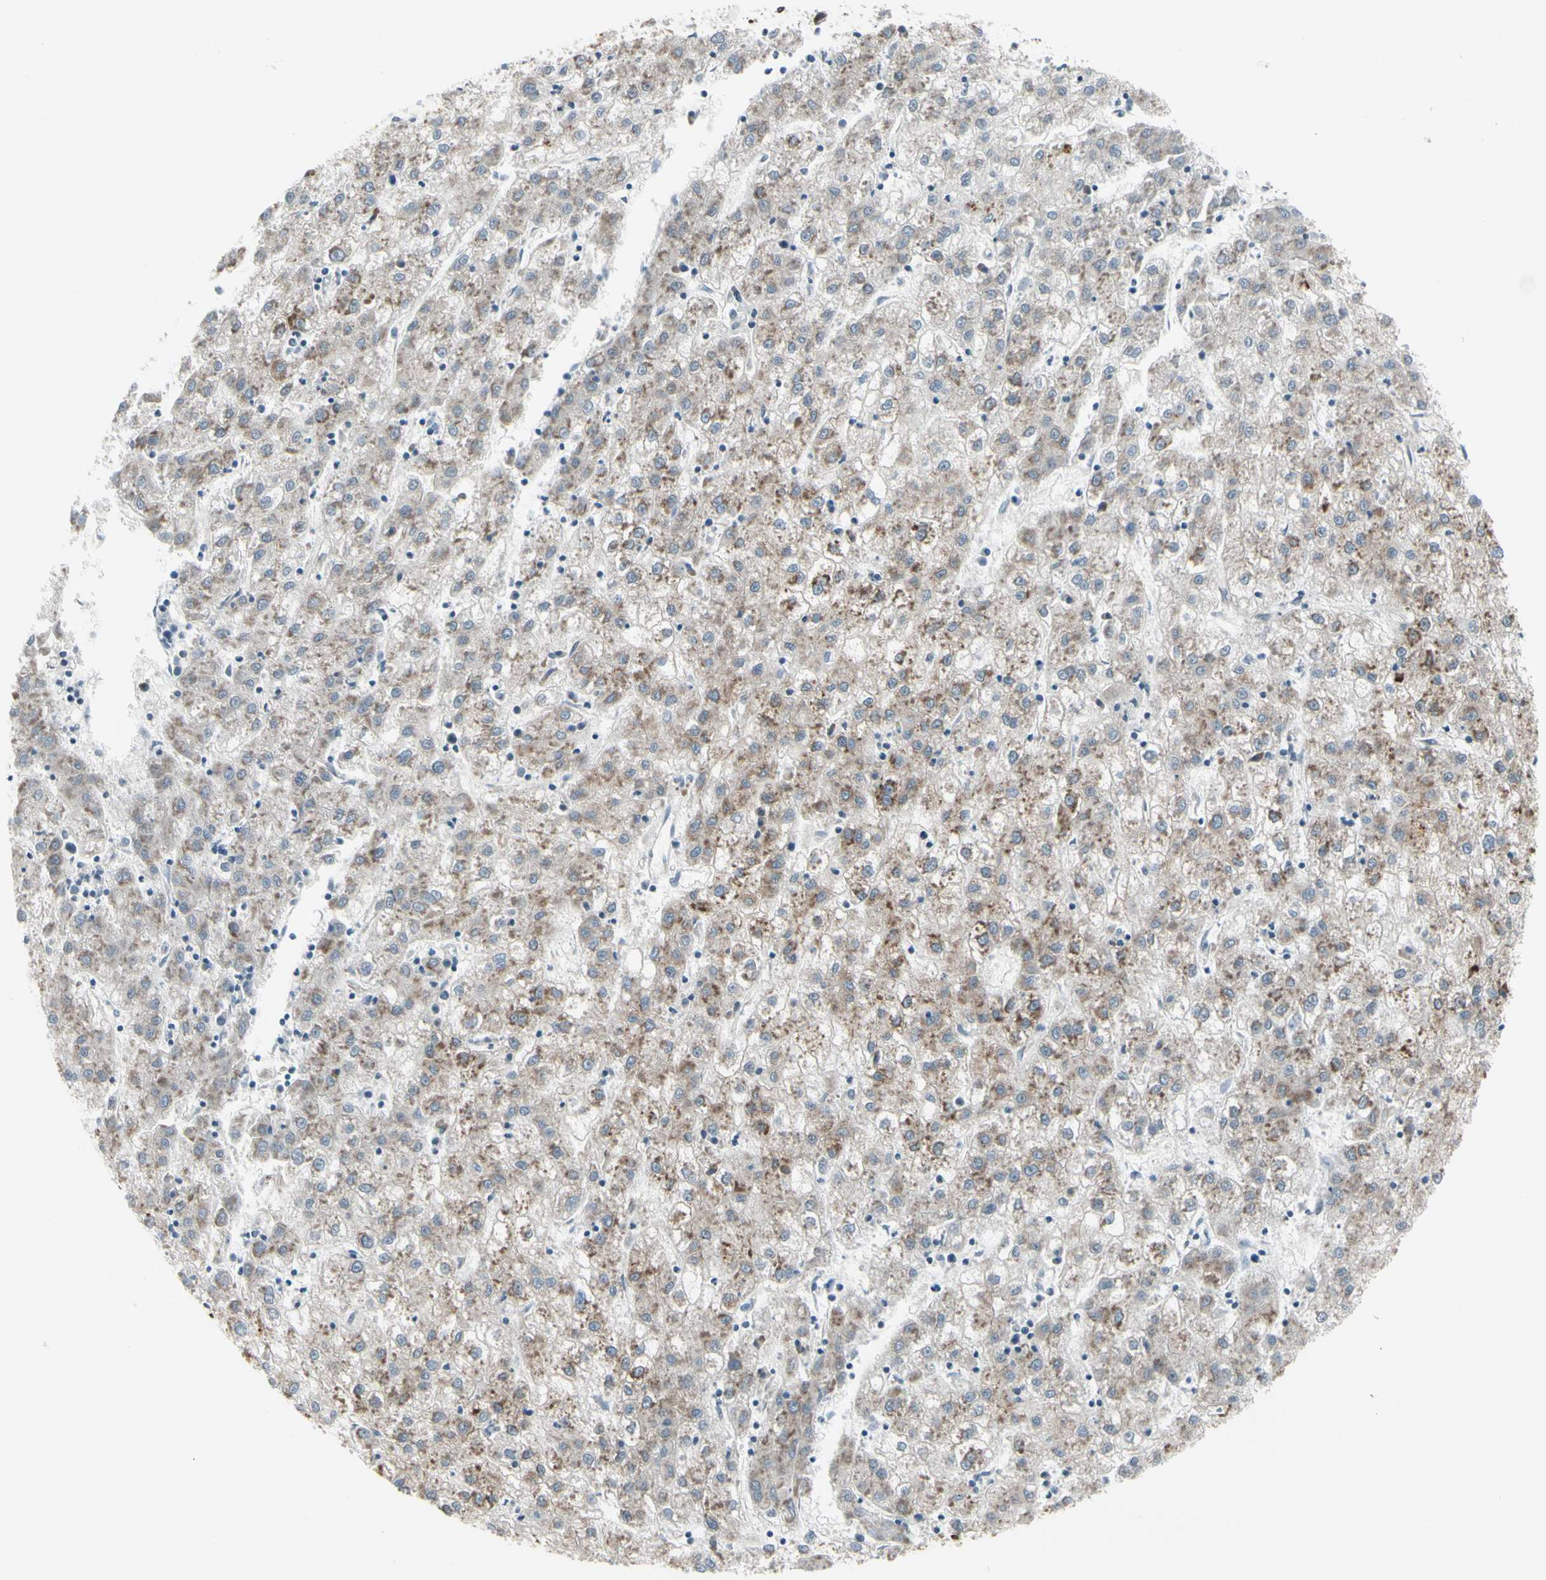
{"staining": {"intensity": "moderate", "quantity": ">75%", "location": "cytoplasmic/membranous"}, "tissue": "liver cancer", "cell_type": "Tumor cells", "image_type": "cancer", "snomed": [{"axis": "morphology", "description": "Carcinoma, Hepatocellular, NOS"}, {"axis": "topography", "description": "Liver"}], "caption": "IHC (DAB (3,3'-diaminobenzidine)) staining of human liver cancer (hepatocellular carcinoma) demonstrates moderate cytoplasmic/membranous protein positivity in about >75% of tumor cells.", "gene": "FNDC3A", "patient": {"sex": "male", "age": 72}}